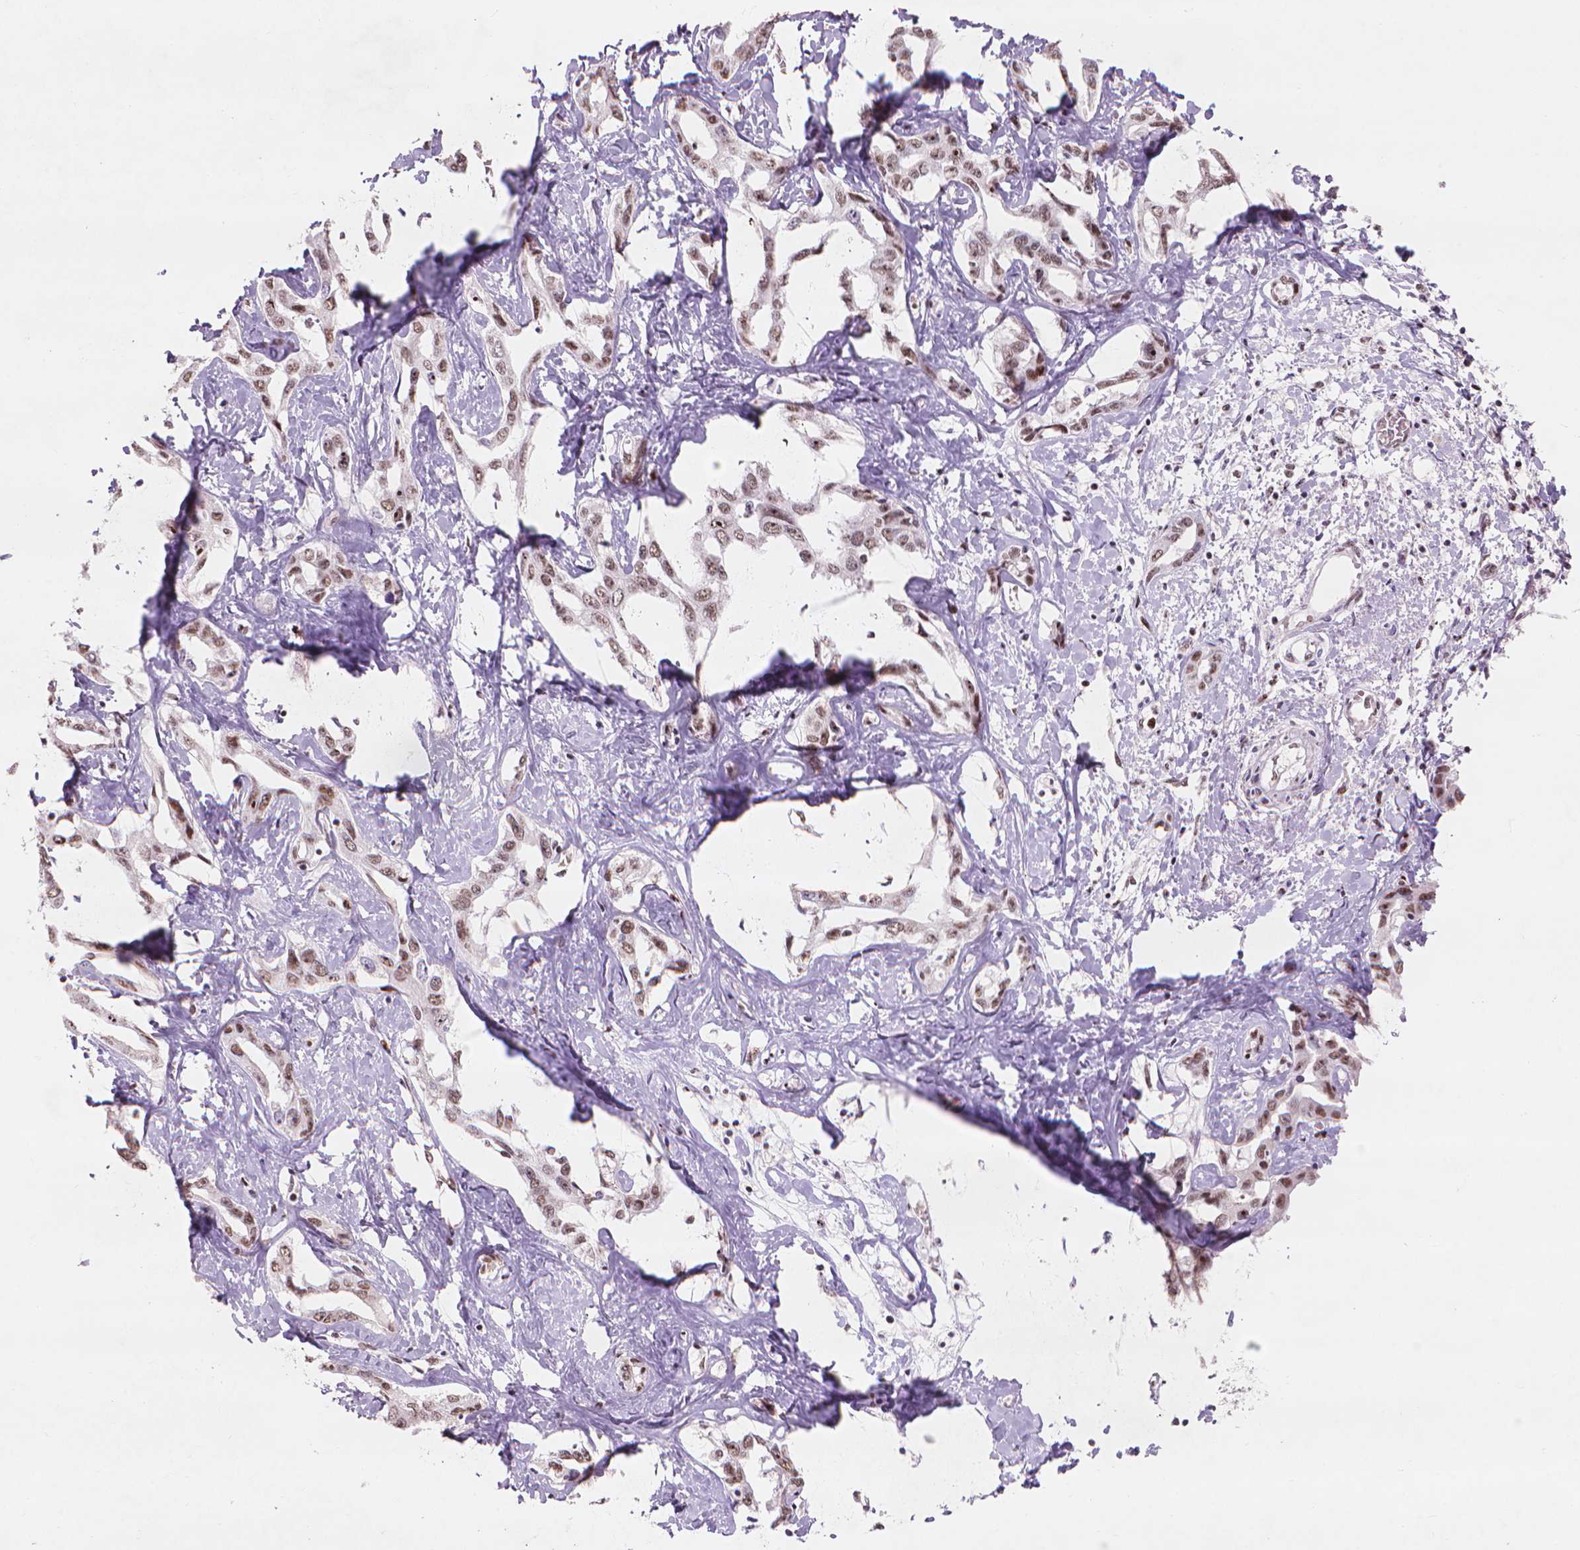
{"staining": {"intensity": "moderate", "quantity": ">75%", "location": "nuclear"}, "tissue": "liver cancer", "cell_type": "Tumor cells", "image_type": "cancer", "snomed": [{"axis": "morphology", "description": "Cholangiocarcinoma"}, {"axis": "topography", "description": "Liver"}], "caption": "Immunohistochemistry (IHC) of cholangiocarcinoma (liver) displays medium levels of moderate nuclear expression in about >75% of tumor cells. The staining was performed using DAB (3,3'-diaminobenzidine), with brown indicating positive protein expression. Nuclei are stained blue with hematoxylin.", "gene": "HES7", "patient": {"sex": "male", "age": 59}}